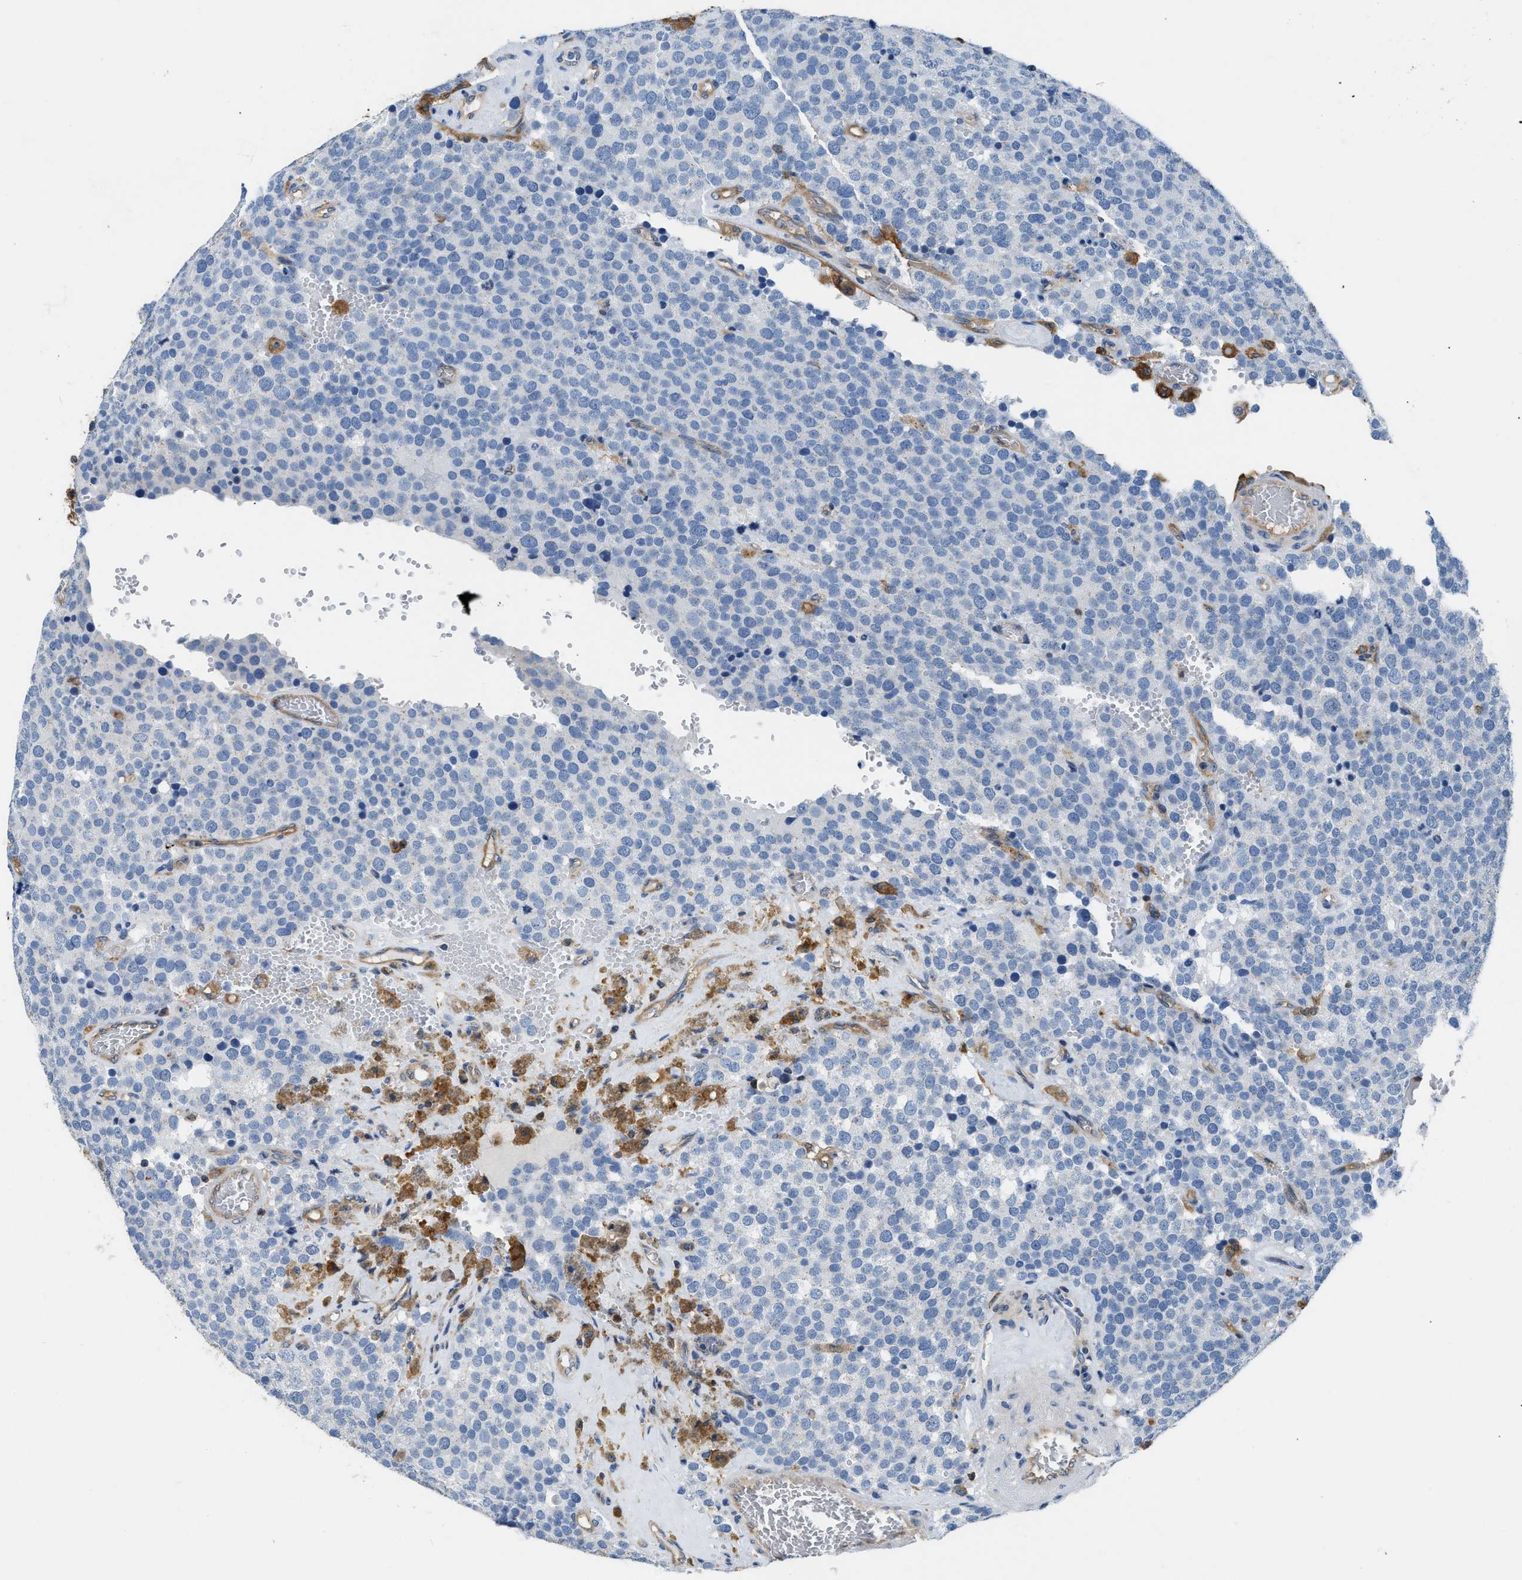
{"staining": {"intensity": "negative", "quantity": "none", "location": "none"}, "tissue": "testis cancer", "cell_type": "Tumor cells", "image_type": "cancer", "snomed": [{"axis": "morphology", "description": "Normal tissue, NOS"}, {"axis": "morphology", "description": "Seminoma, NOS"}, {"axis": "topography", "description": "Testis"}], "caption": "This is an immunohistochemistry photomicrograph of human seminoma (testis). There is no expression in tumor cells.", "gene": "PKM", "patient": {"sex": "male", "age": 71}}